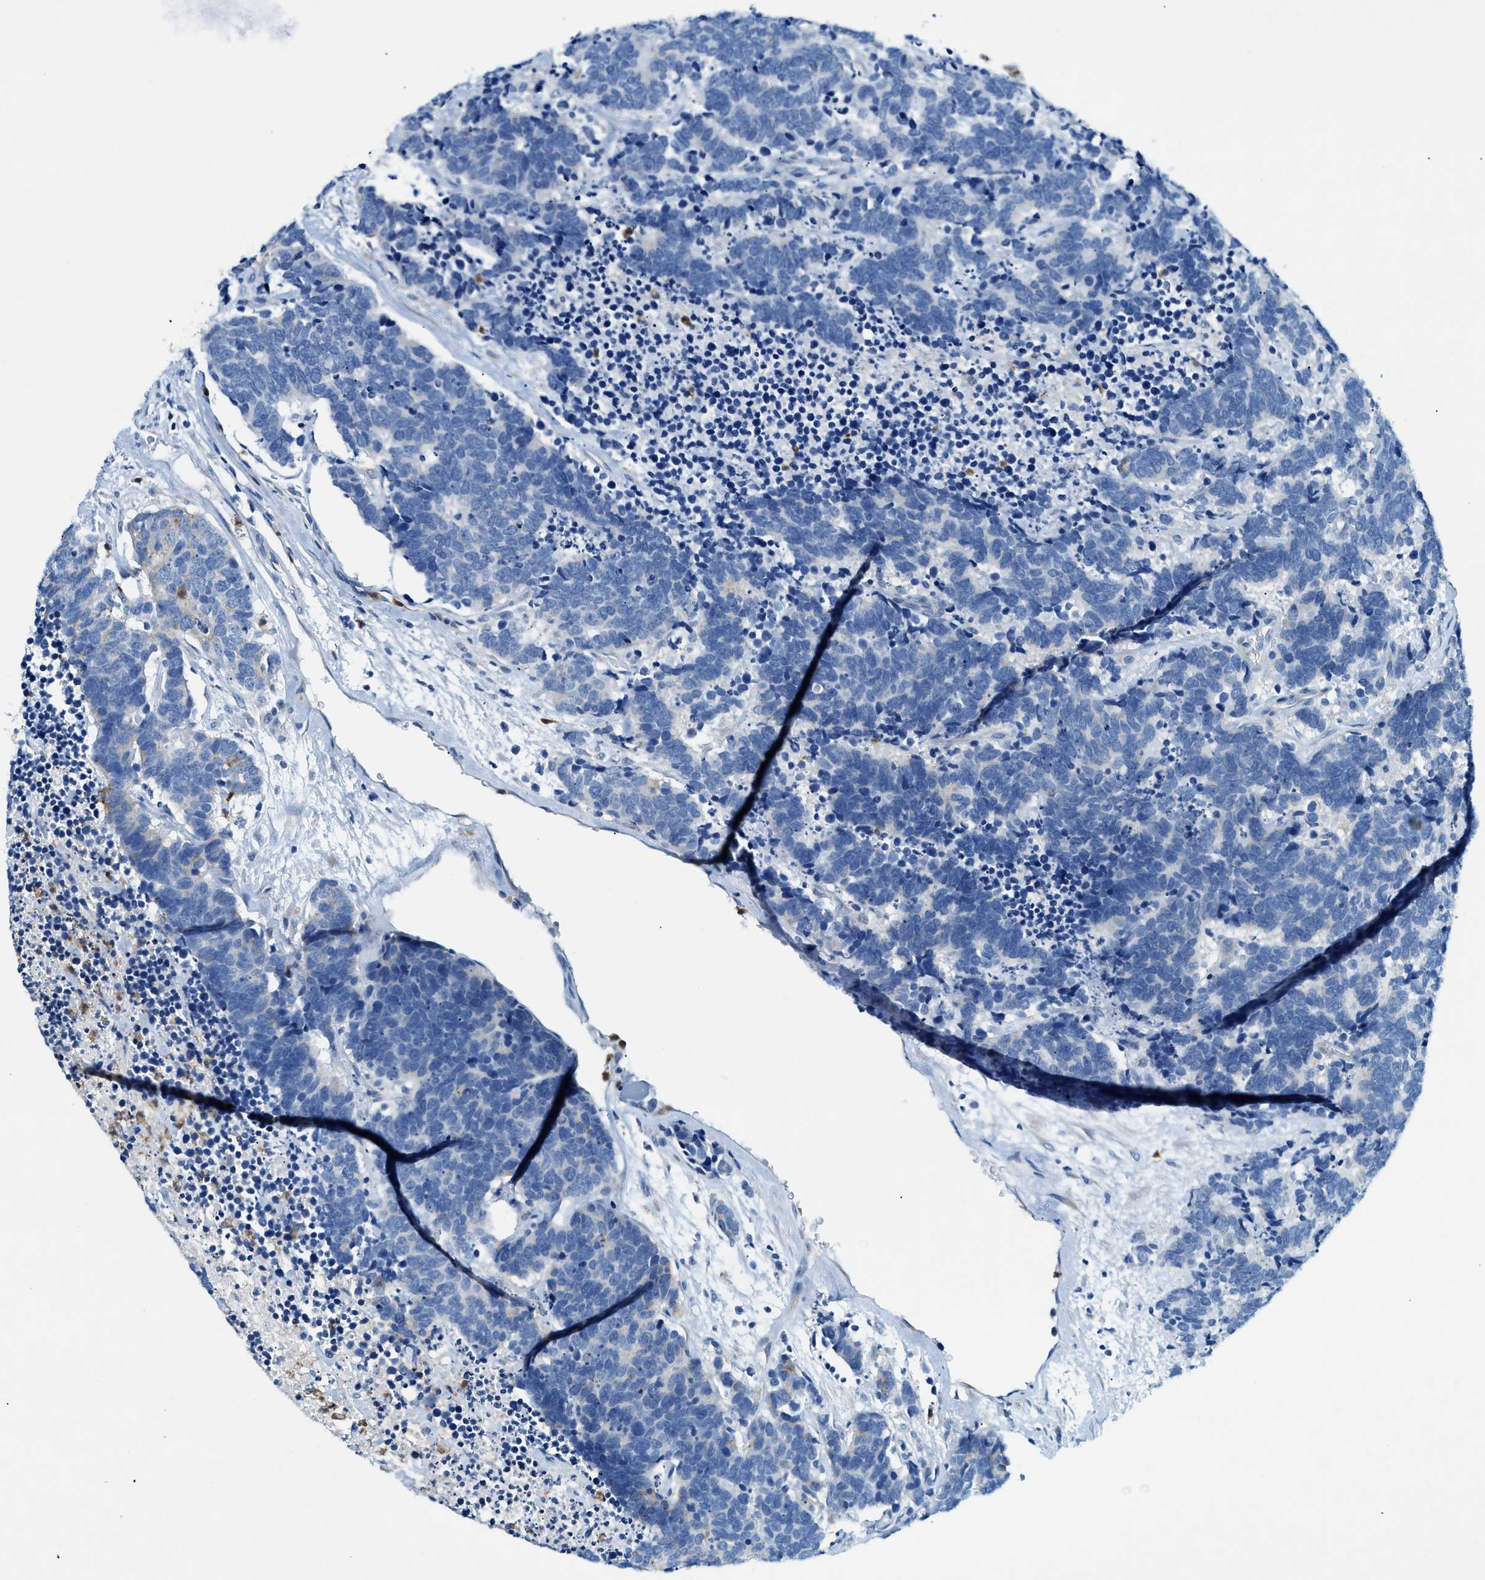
{"staining": {"intensity": "negative", "quantity": "none", "location": "none"}, "tissue": "carcinoid", "cell_type": "Tumor cells", "image_type": "cancer", "snomed": [{"axis": "morphology", "description": "Carcinoma, NOS"}, {"axis": "morphology", "description": "Carcinoid, malignant, NOS"}, {"axis": "topography", "description": "Urinary bladder"}], "caption": "The IHC micrograph has no significant staining in tumor cells of carcinoid tissue. (Stains: DAB immunohistochemistry (IHC) with hematoxylin counter stain, Microscopy: brightfield microscopy at high magnification).", "gene": "ZDHHC13", "patient": {"sex": "male", "age": 57}}